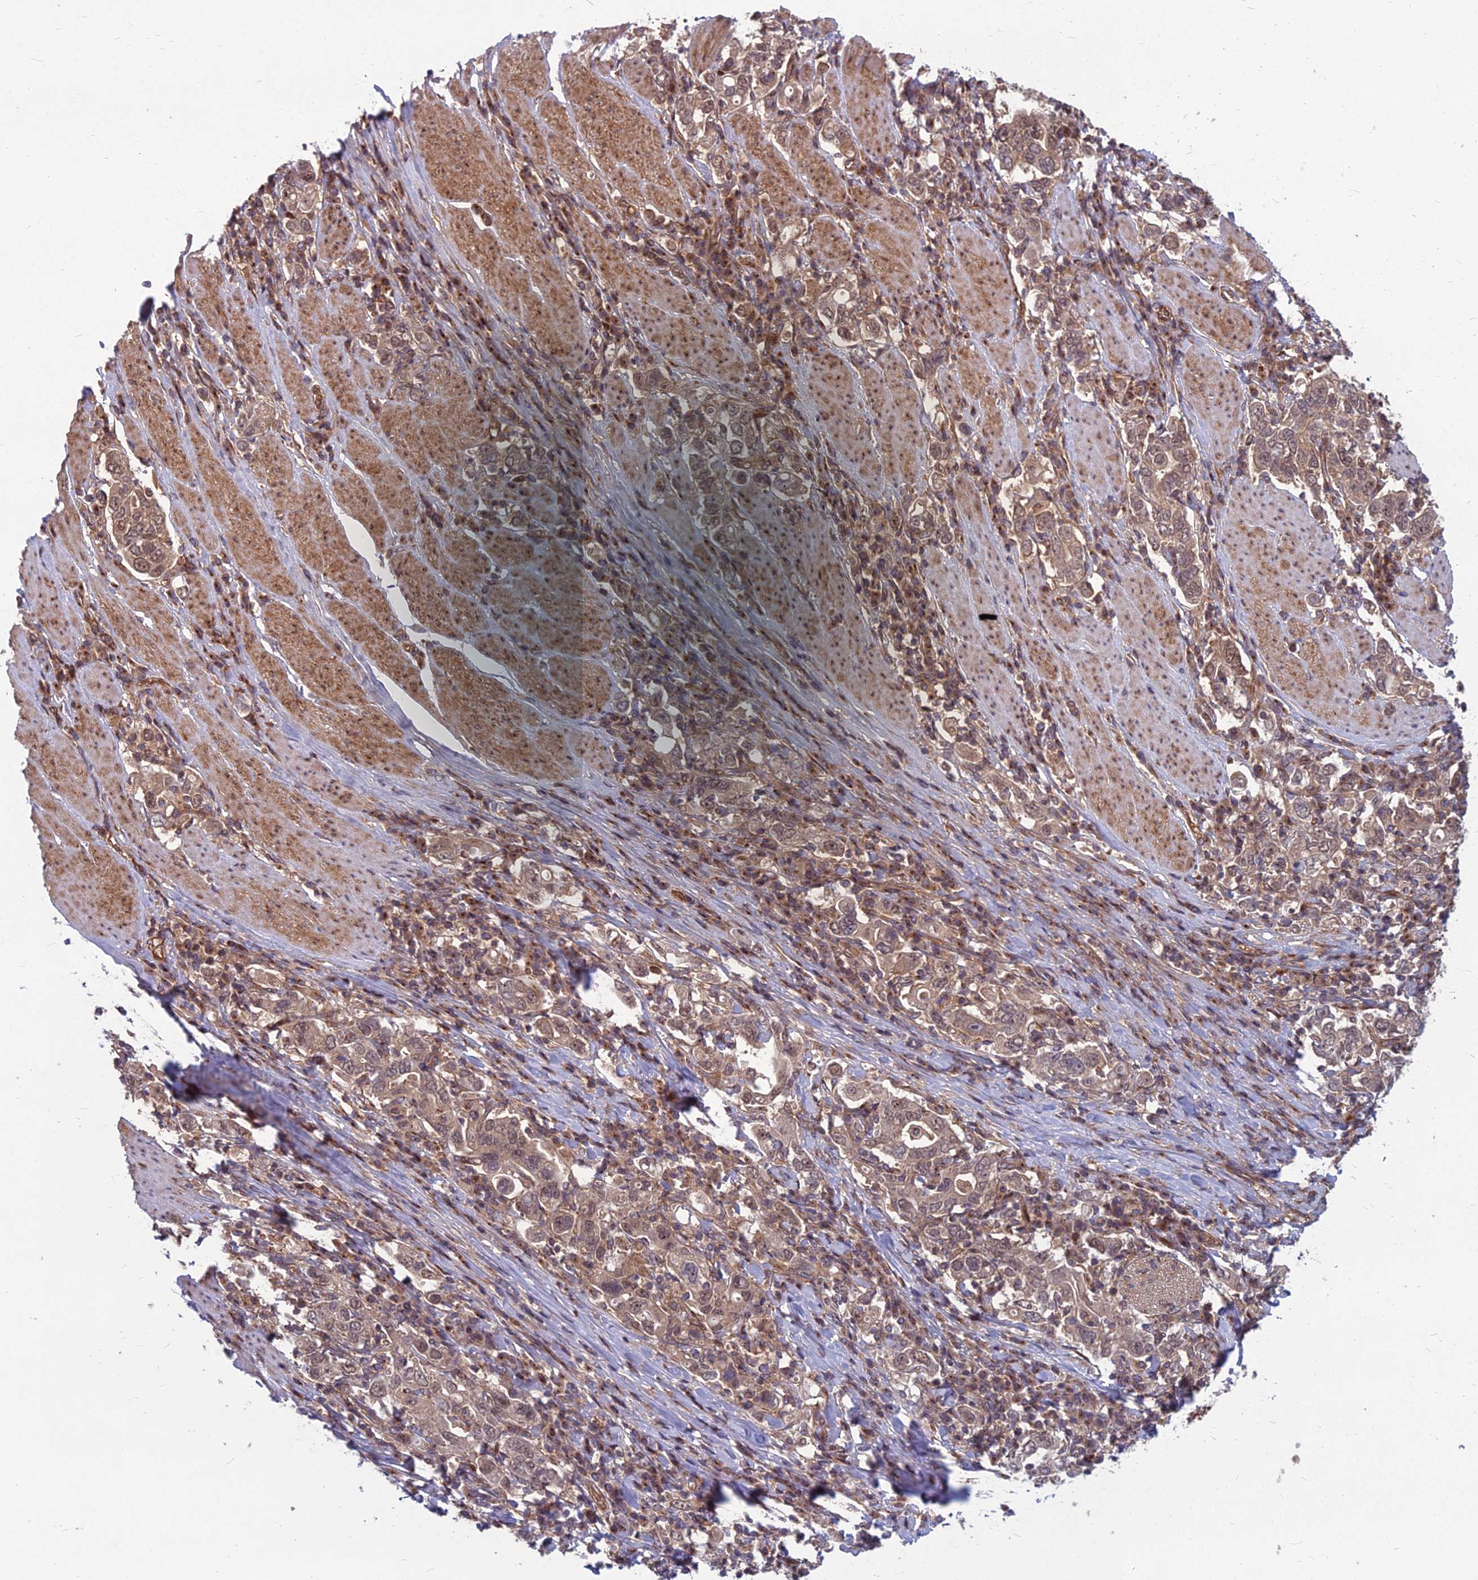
{"staining": {"intensity": "weak", "quantity": ">75%", "location": "cytoplasmic/membranous"}, "tissue": "stomach cancer", "cell_type": "Tumor cells", "image_type": "cancer", "snomed": [{"axis": "morphology", "description": "Adenocarcinoma, NOS"}, {"axis": "topography", "description": "Stomach, upper"}], "caption": "IHC (DAB (3,3'-diaminobenzidine)) staining of human adenocarcinoma (stomach) displays weak cytoplasmic/membranous protein staining in about >75% of tumor cells.", "gene": "MFSD8", "patient": {"sex": "male", "age": 62}}